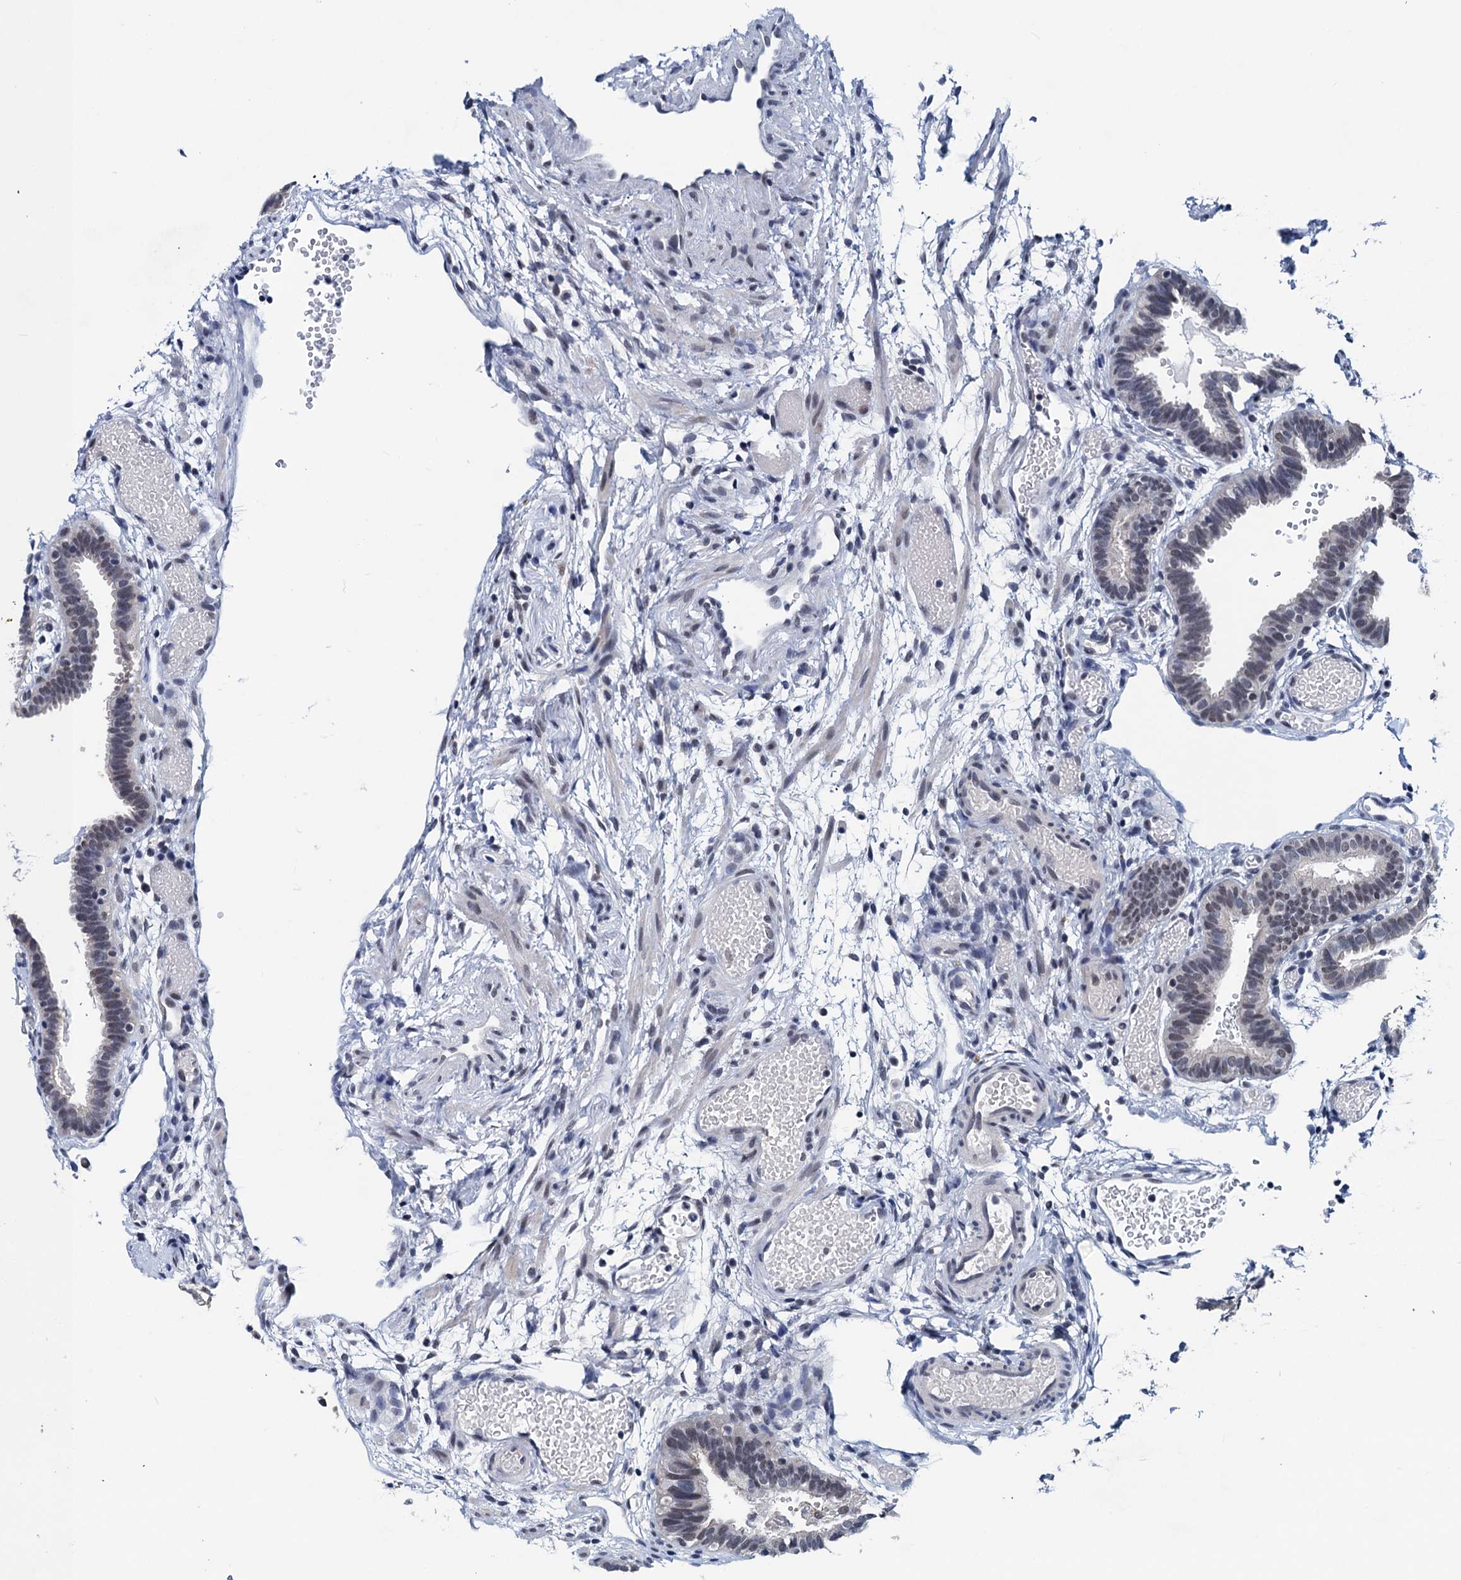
{"staining": {"intensity": "moderate", "quantity": "<25%", "location": "nuclear"}, "tissue": "fallopian tube", "cell_type": "Glandular cells", "image_type": "normal", "snomed": [{"axis": "morphology", "description": "Normal tissue, NOS"}, {"axis": "topography", "description": "Fallopian tube"}], "caption": "Fallopian tube stained with immunohistochemistry (IHC) exhibits moderate nuclear staining in approximately <25% of glandular cells.", "gene": "FNBP4", "patient": {"sex": "female", "age": 37}}